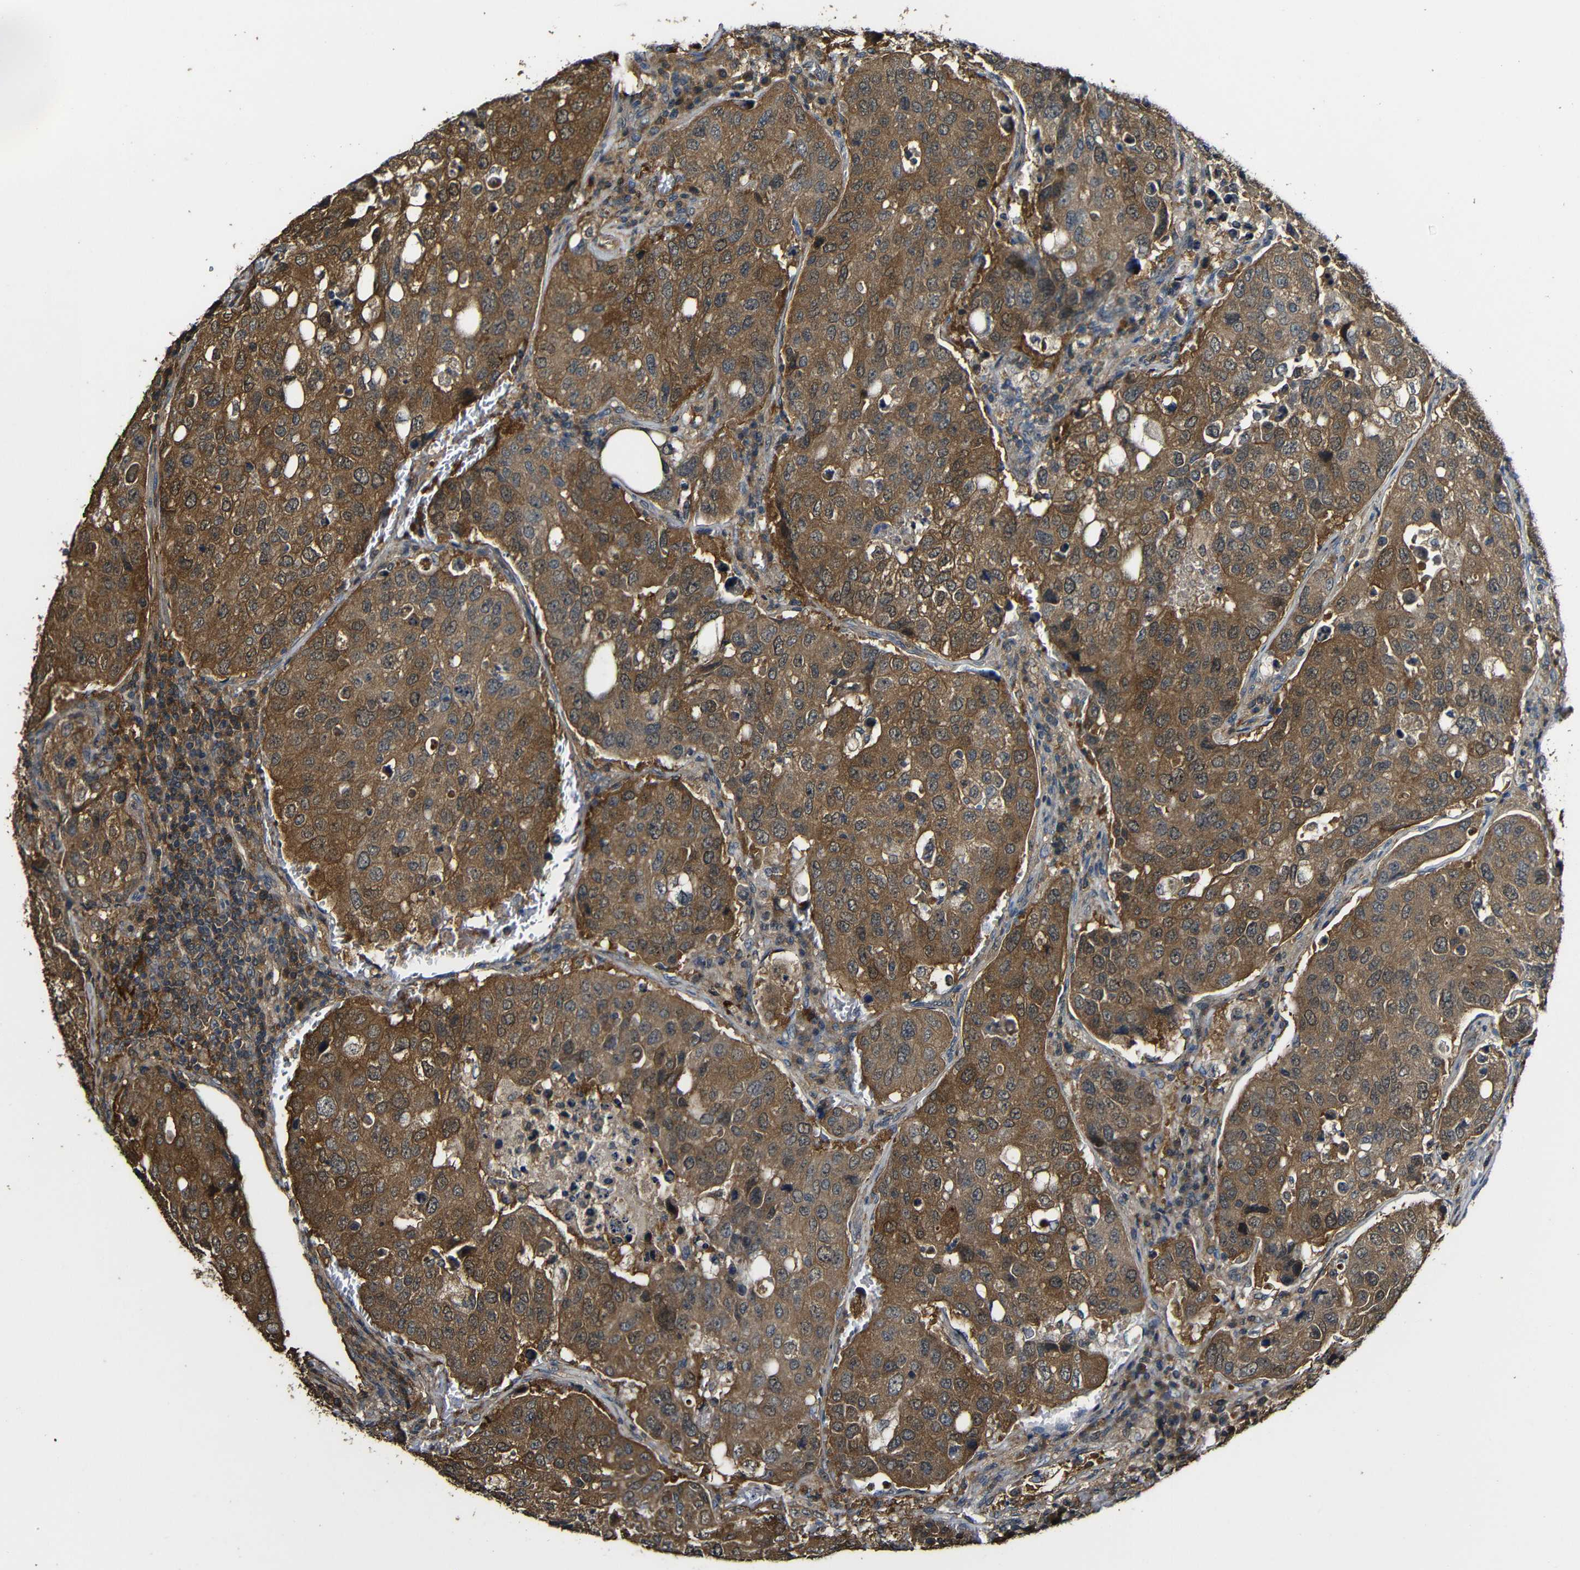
{"staining": {"intensity": "strong", "quantity": ">75%", "location": "cytoplasmic/membranous"}, "tissue": "urothelial cancer", "cell_type": "Tumor cells", "image_type": "cancer", "snomed": [{"axis": "morphology", "description": "Urothelial carcinoma, High grade"}, {"axis": "topography", "description": "Lymph node"}, {"axis": "topography", "description": "Urinary bladder"}], "caption": "A micrograph of urothelial cancer stained for a protein demonstrates strong cytoplasmic/membranous brown staining in tumor cells.", "gene": "CASP8", "patient": {"sex": "male", "age": 51}}